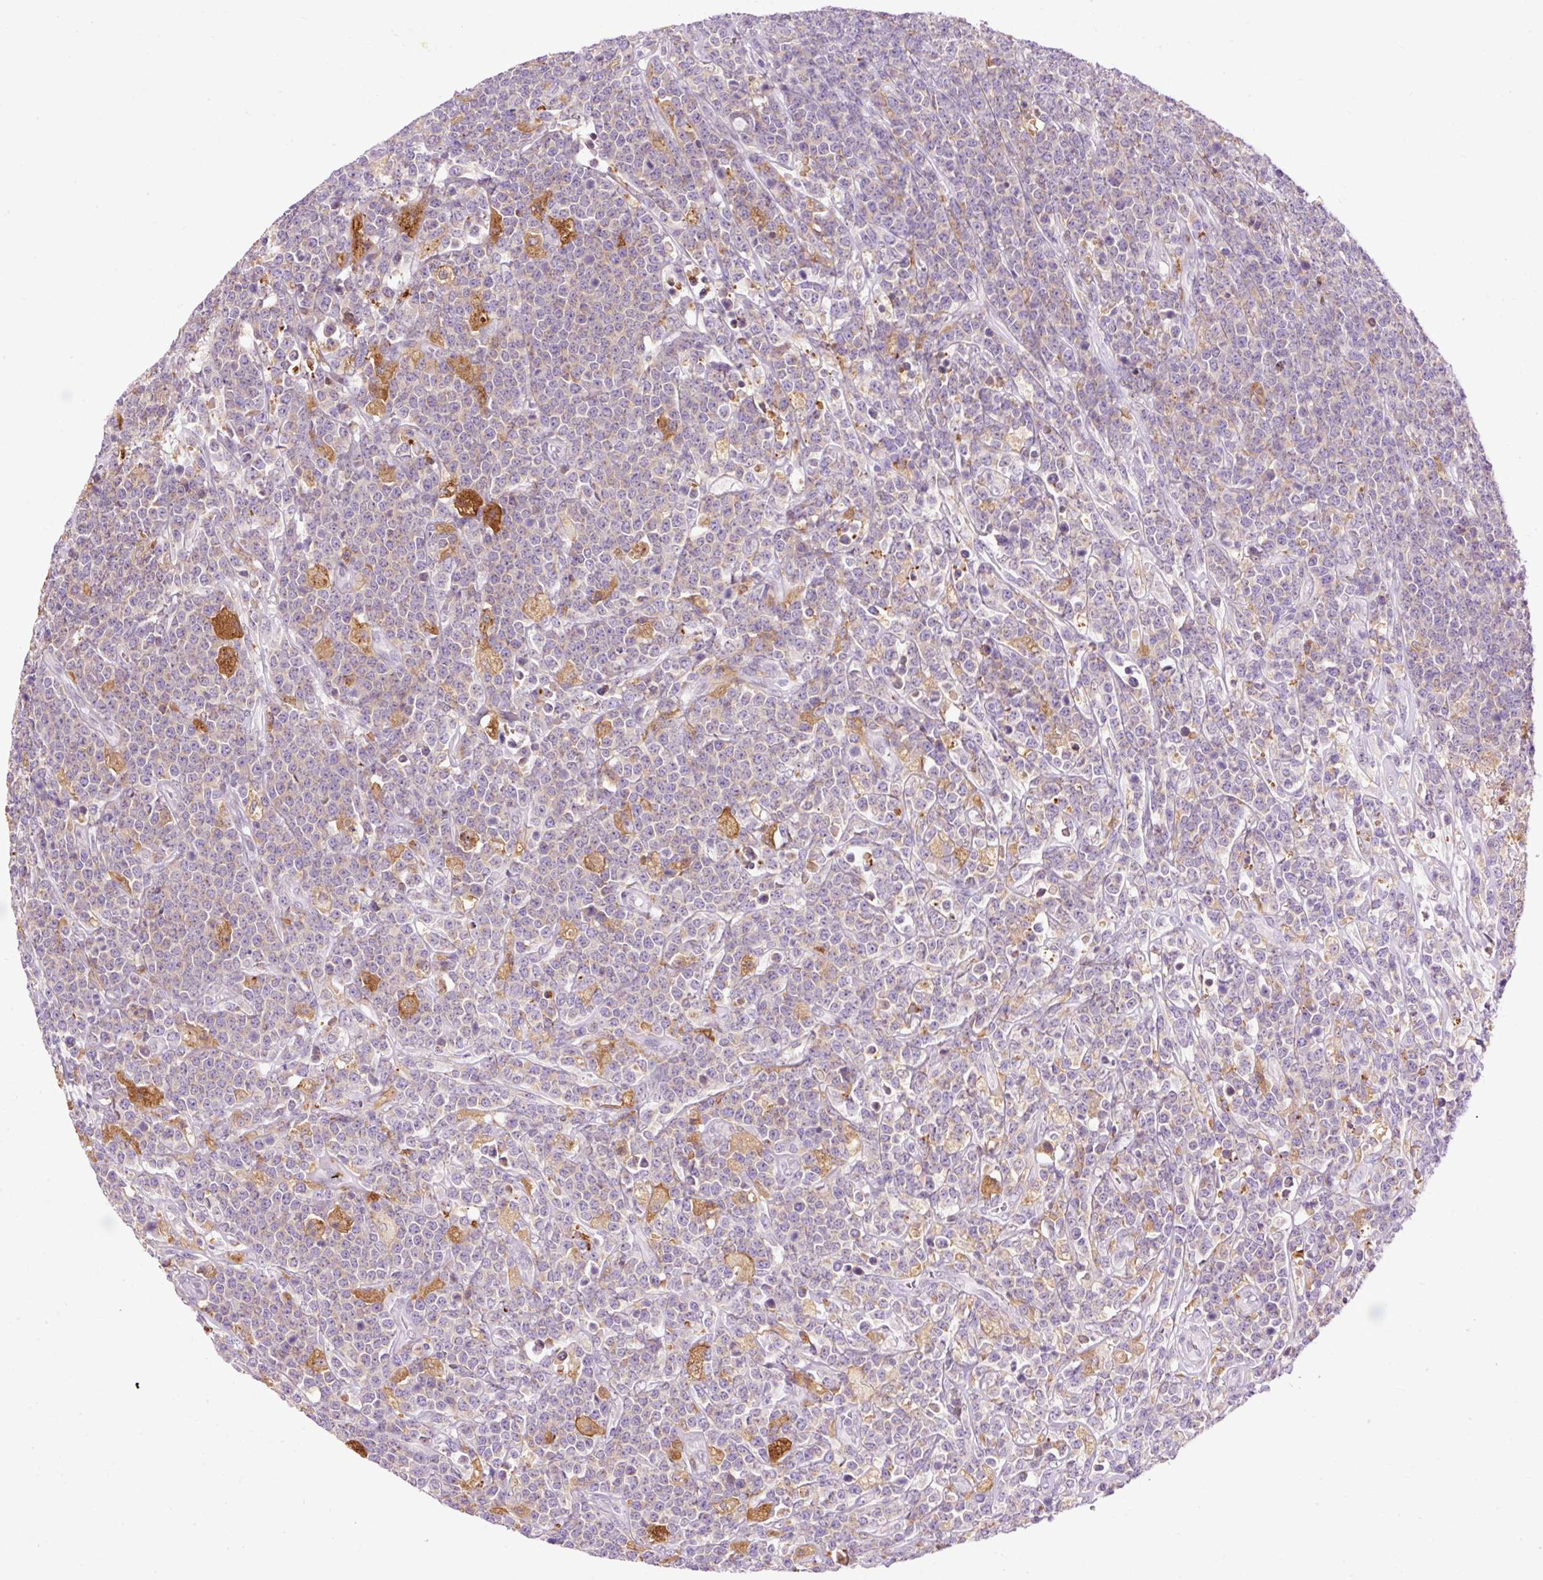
{"staining": {"intensity": "negative", "quantity": "none", "location": "none"}, "tissue": "lymphoma", "cell_type": "Tumor cells", "image_type": "cancer", "snomed": [{"axis": "morphology", "description": "Malignant lymphoma, non-Hodgkin's type, High grade"}, {"axis": "topography", "description": "Small intestine"}], "caption": "Immunohistochemistry (IHC) micrograph of neoplastic tissue: human malignant lymphoma, non-Hodgkin's type (high-grade) stained with DAB (3,3'-diaminobenzidine) reveals no significant protein positivity in tumor cells. (DAB (3,3'-diaminobenzidine) IHC visualized using brightfield microscopy, high magnification).", "gene": "LY86", "patient": {"sex": "male", "age": 8}}